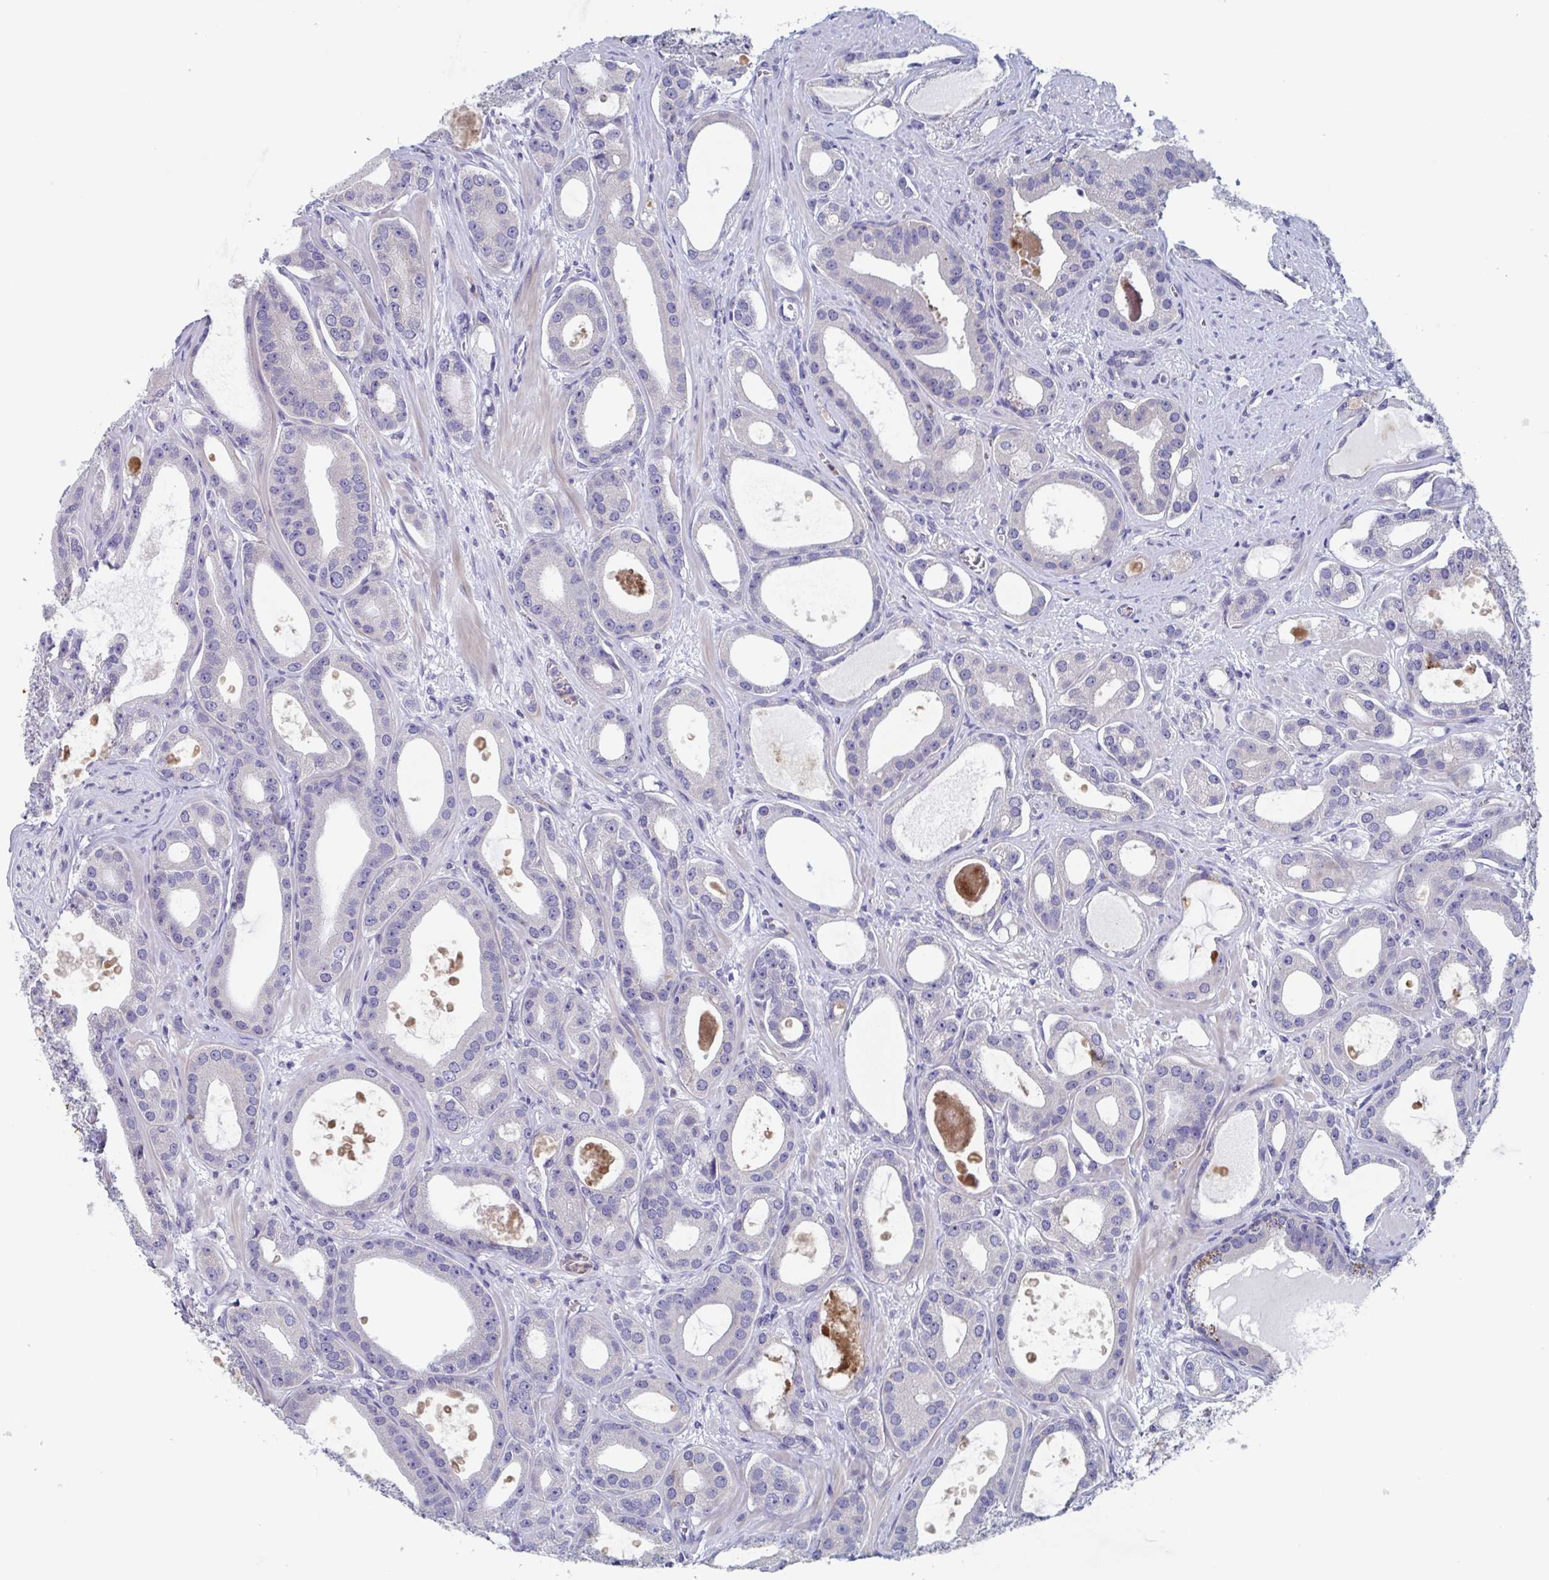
{"staining": {"intensity": "negative", "quantity": "none", "location": "none"}, "tissue": "prostate cancer", "cell_type": "Tumor cells", "image_type": "cancer", "snomed": [{"axis": "morphology", "description": "Adenocarcinoma, High grade"}, {"axis": "topography", "description": "Prostate"}], "caption": "Image shows no protein positivity in tumor cells of prostate cancer tissue.", "gene": "ST14", "patient": {"sex": "male", "age": 65}}